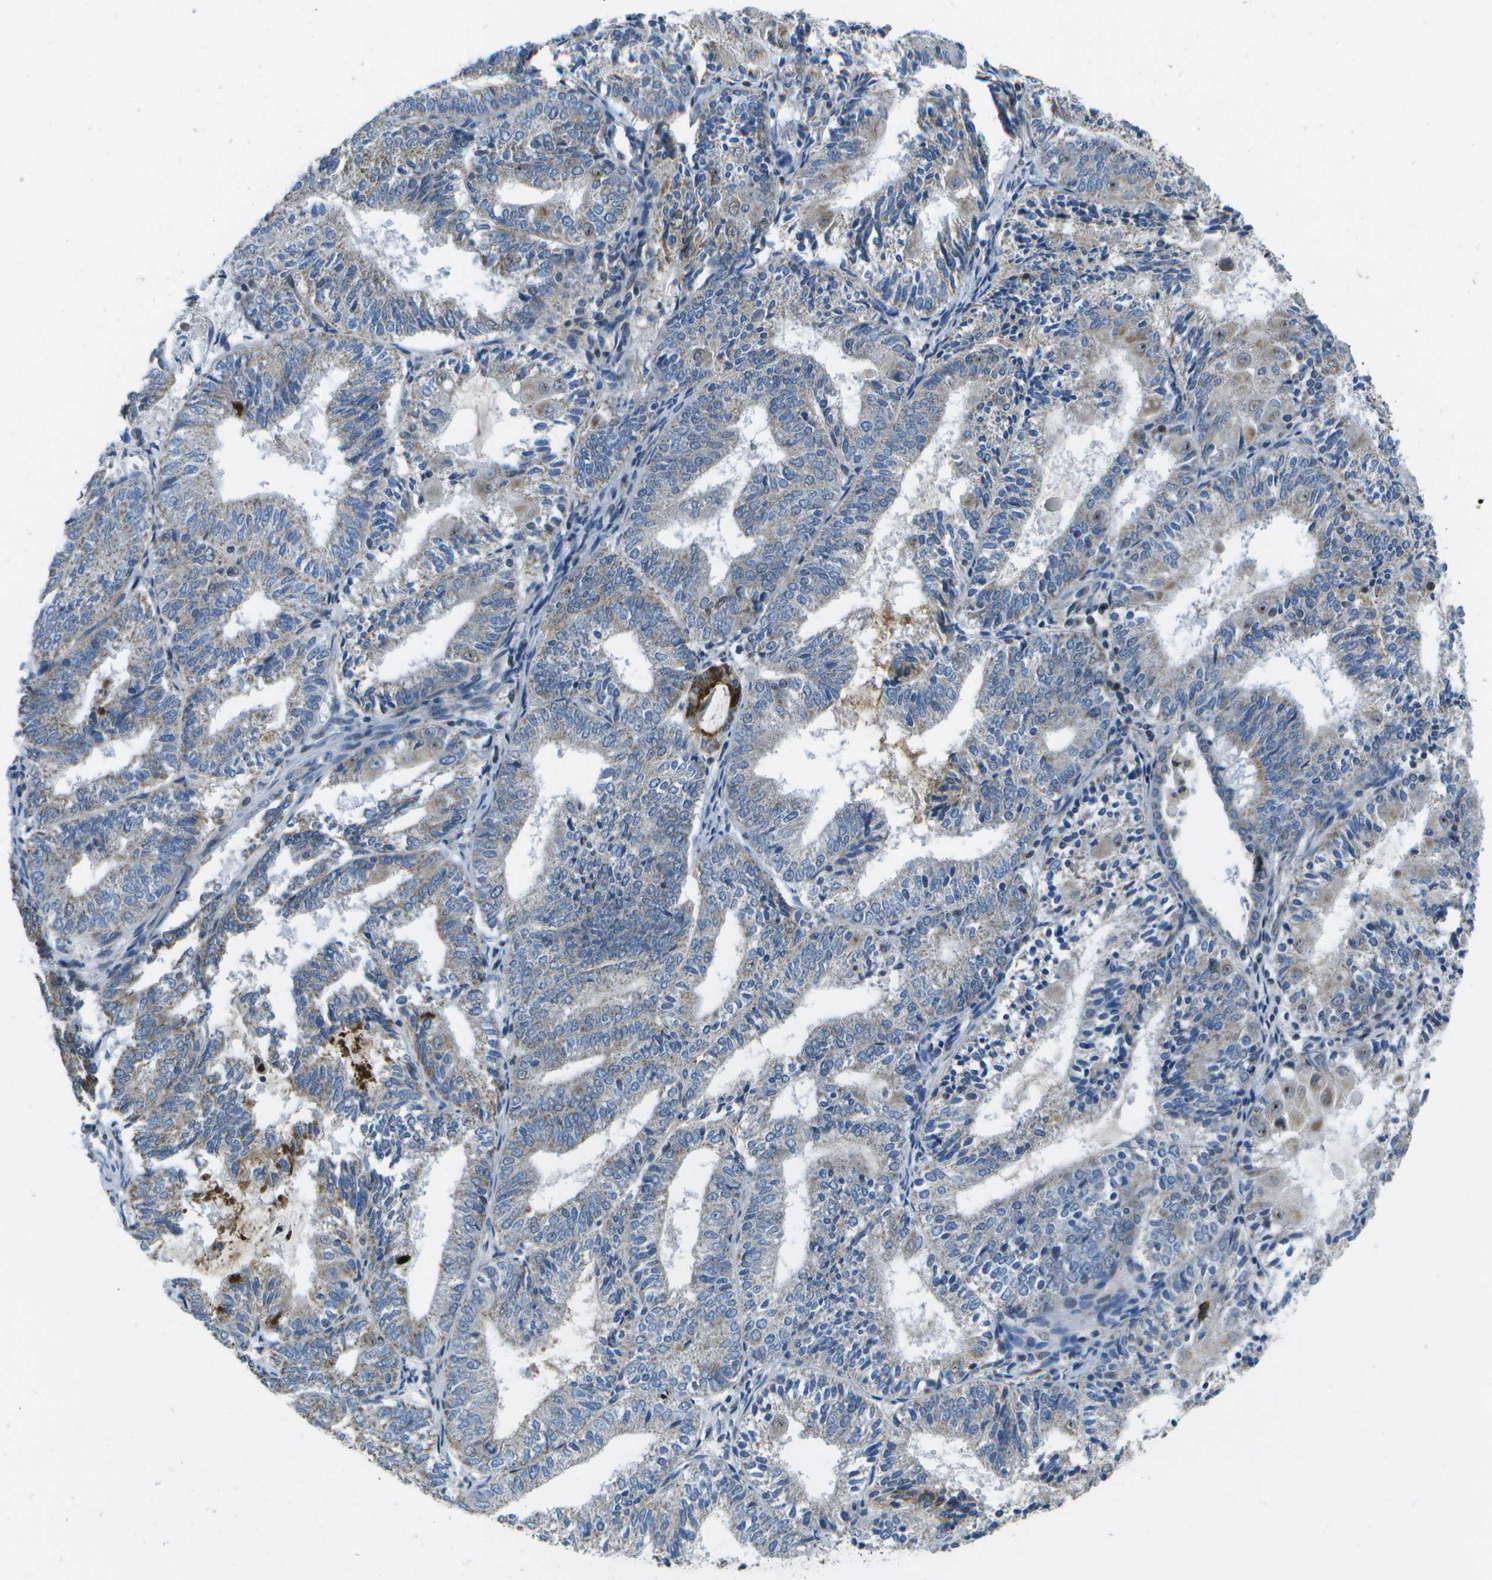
{"staining": {"intensity": "negative", "quantity": "none", "location": "none"}, "tissue": "endometrial cancer", "cell_type": "Tumor cells", "image_type": "cancer", "snomed": [{"axis": "morphology", "description": "Adenocarcinoma, NOS"}, {"axis": "topography", "description": "Endometrium"}], "caption": "Immunohistochemical staining of human endometrial cancer displays no significant expression in tumor cells.", "gene": "GALNT15", "patient": {"sex": "female", "age": 81}}